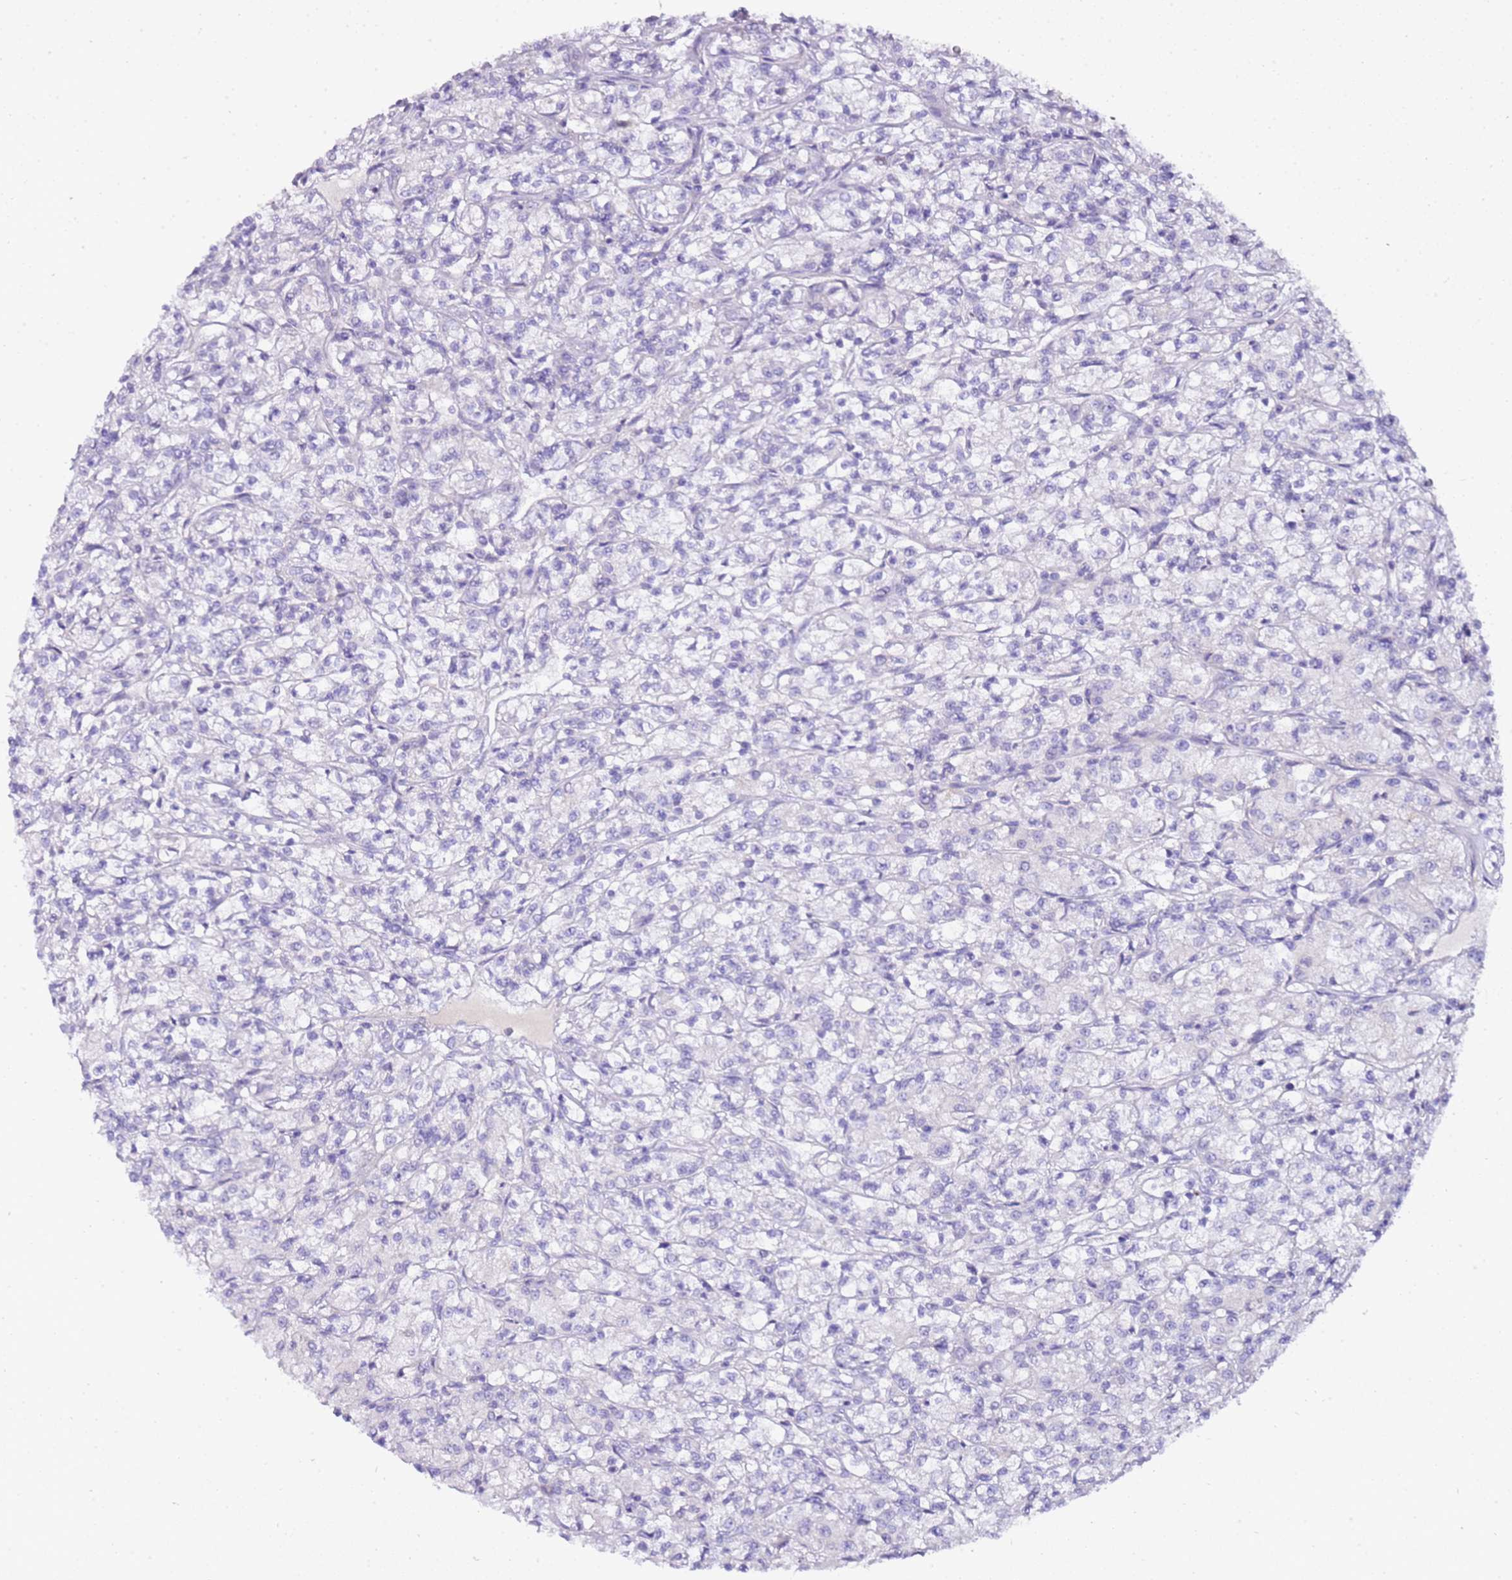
{"staining": {"intensity": "negative", "quantity": "none", "location": "none"}, "tissue": "renal cancer", "cell_type": "Tumor cells", "image_type": "cancer", "snomed": [{"axis": "morphology", "description": "Adenocarcinoma, NOS"}, {"axis": "topography", "description": "Kidney"}], "caption": "Tumor cells show no significant positivity in renal adenocarcinoma.", "gene": "DCDC2B", "patient": {"sex": "female", "age": 59}}